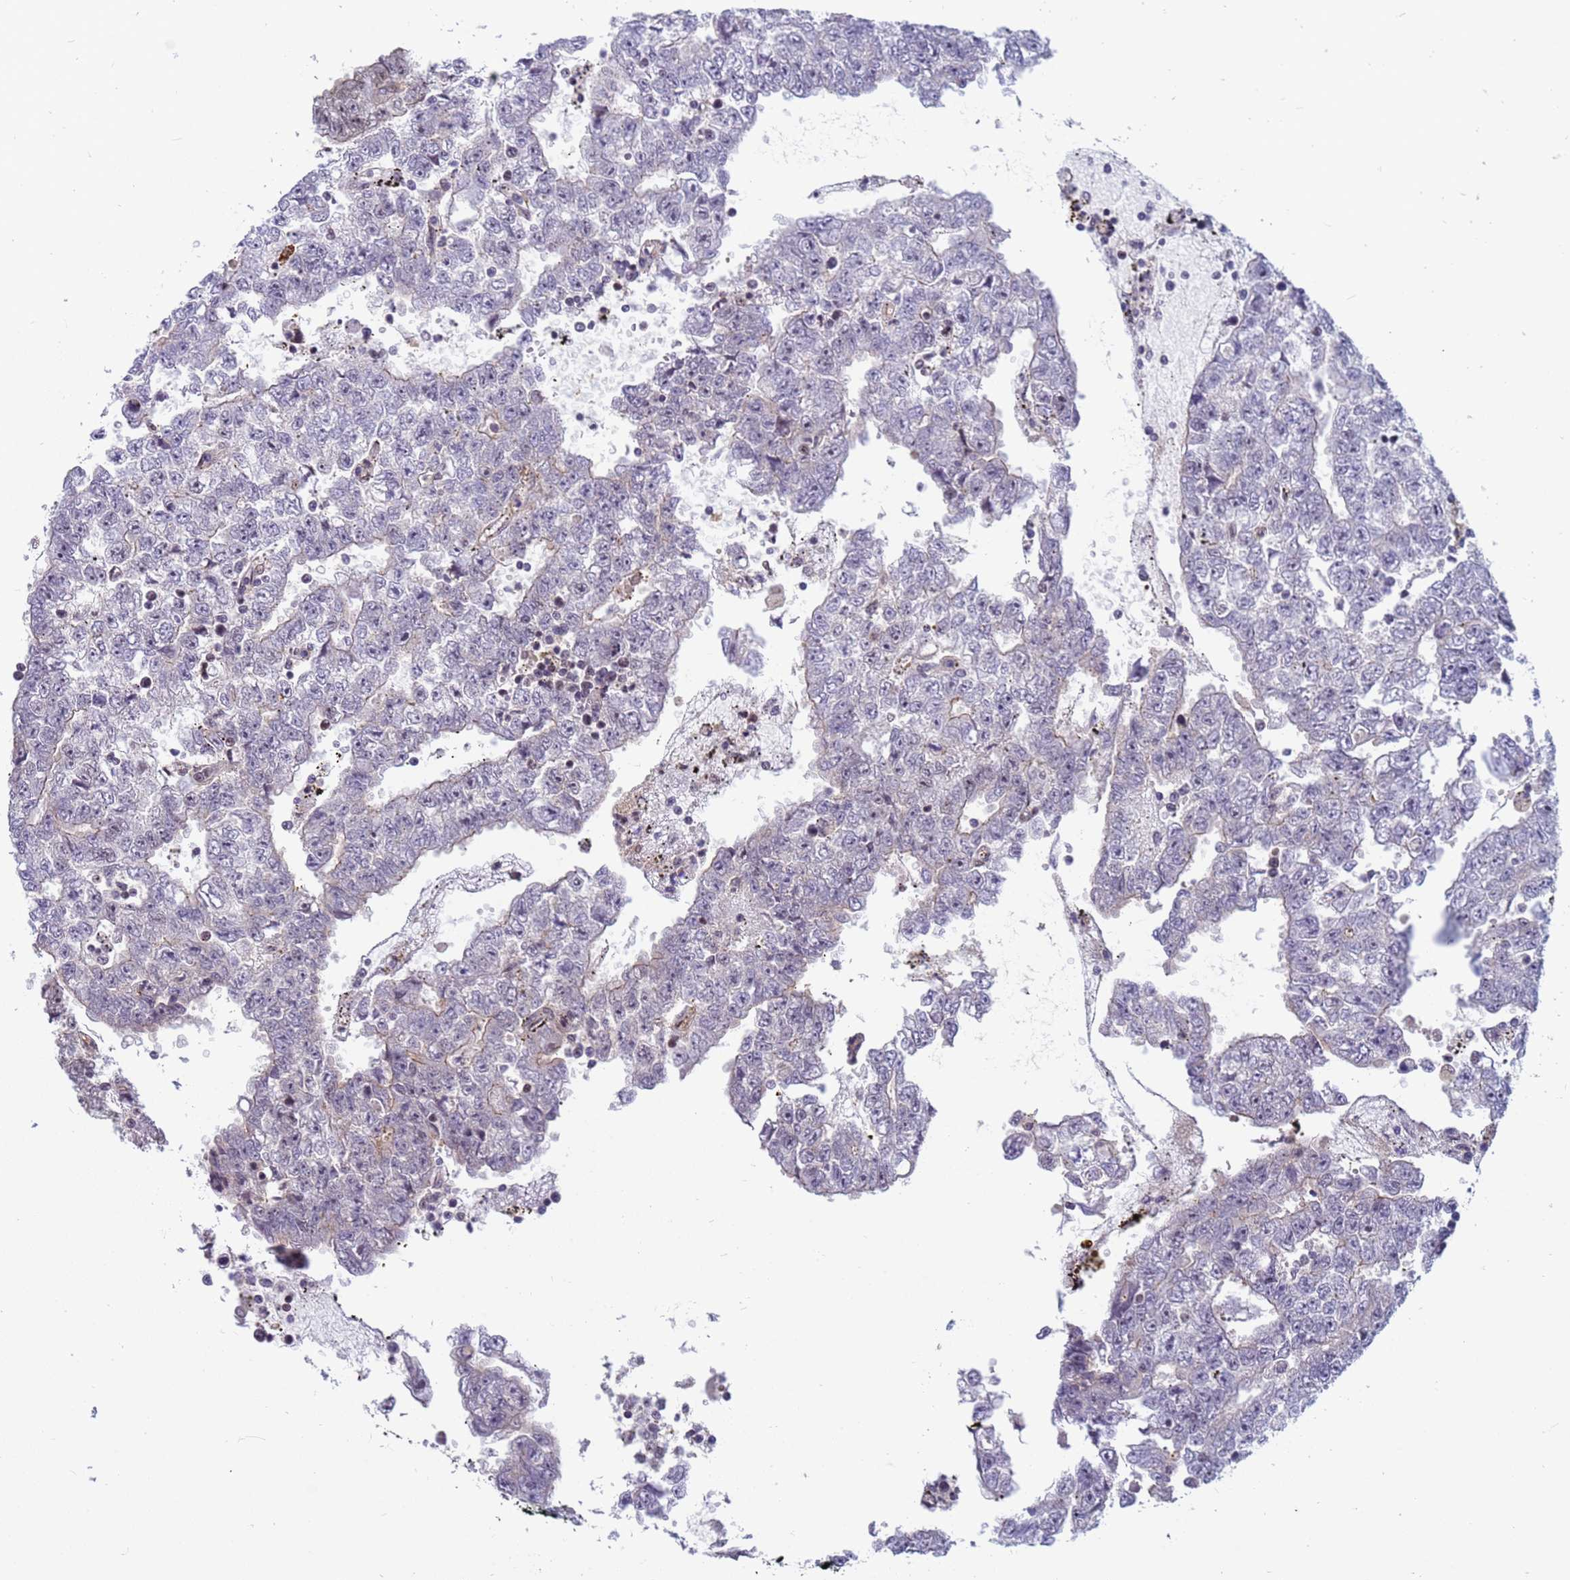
{"staining": {"intensity": "negative", "quantity": "none", "location": "none"}, "tissue": "testis cancer", "cell_type": "Tumor cells", "image_type": "cancer", "snomed": [{"axis": "morphology", "description": "Carcinoma, Embryonal, NOS"}, {"axis": "topography", "description": "Testis"}], "caption": "Tumor cells show no significant positivity in testis cancer (embryonal carcinoma). (Stains: DAB IHC with hematoxylin counter stain, Microscopy: brightfield microscopy at high magnification).", "gene": "NSL1", "patient": {"sex": "male", "age": 25}}